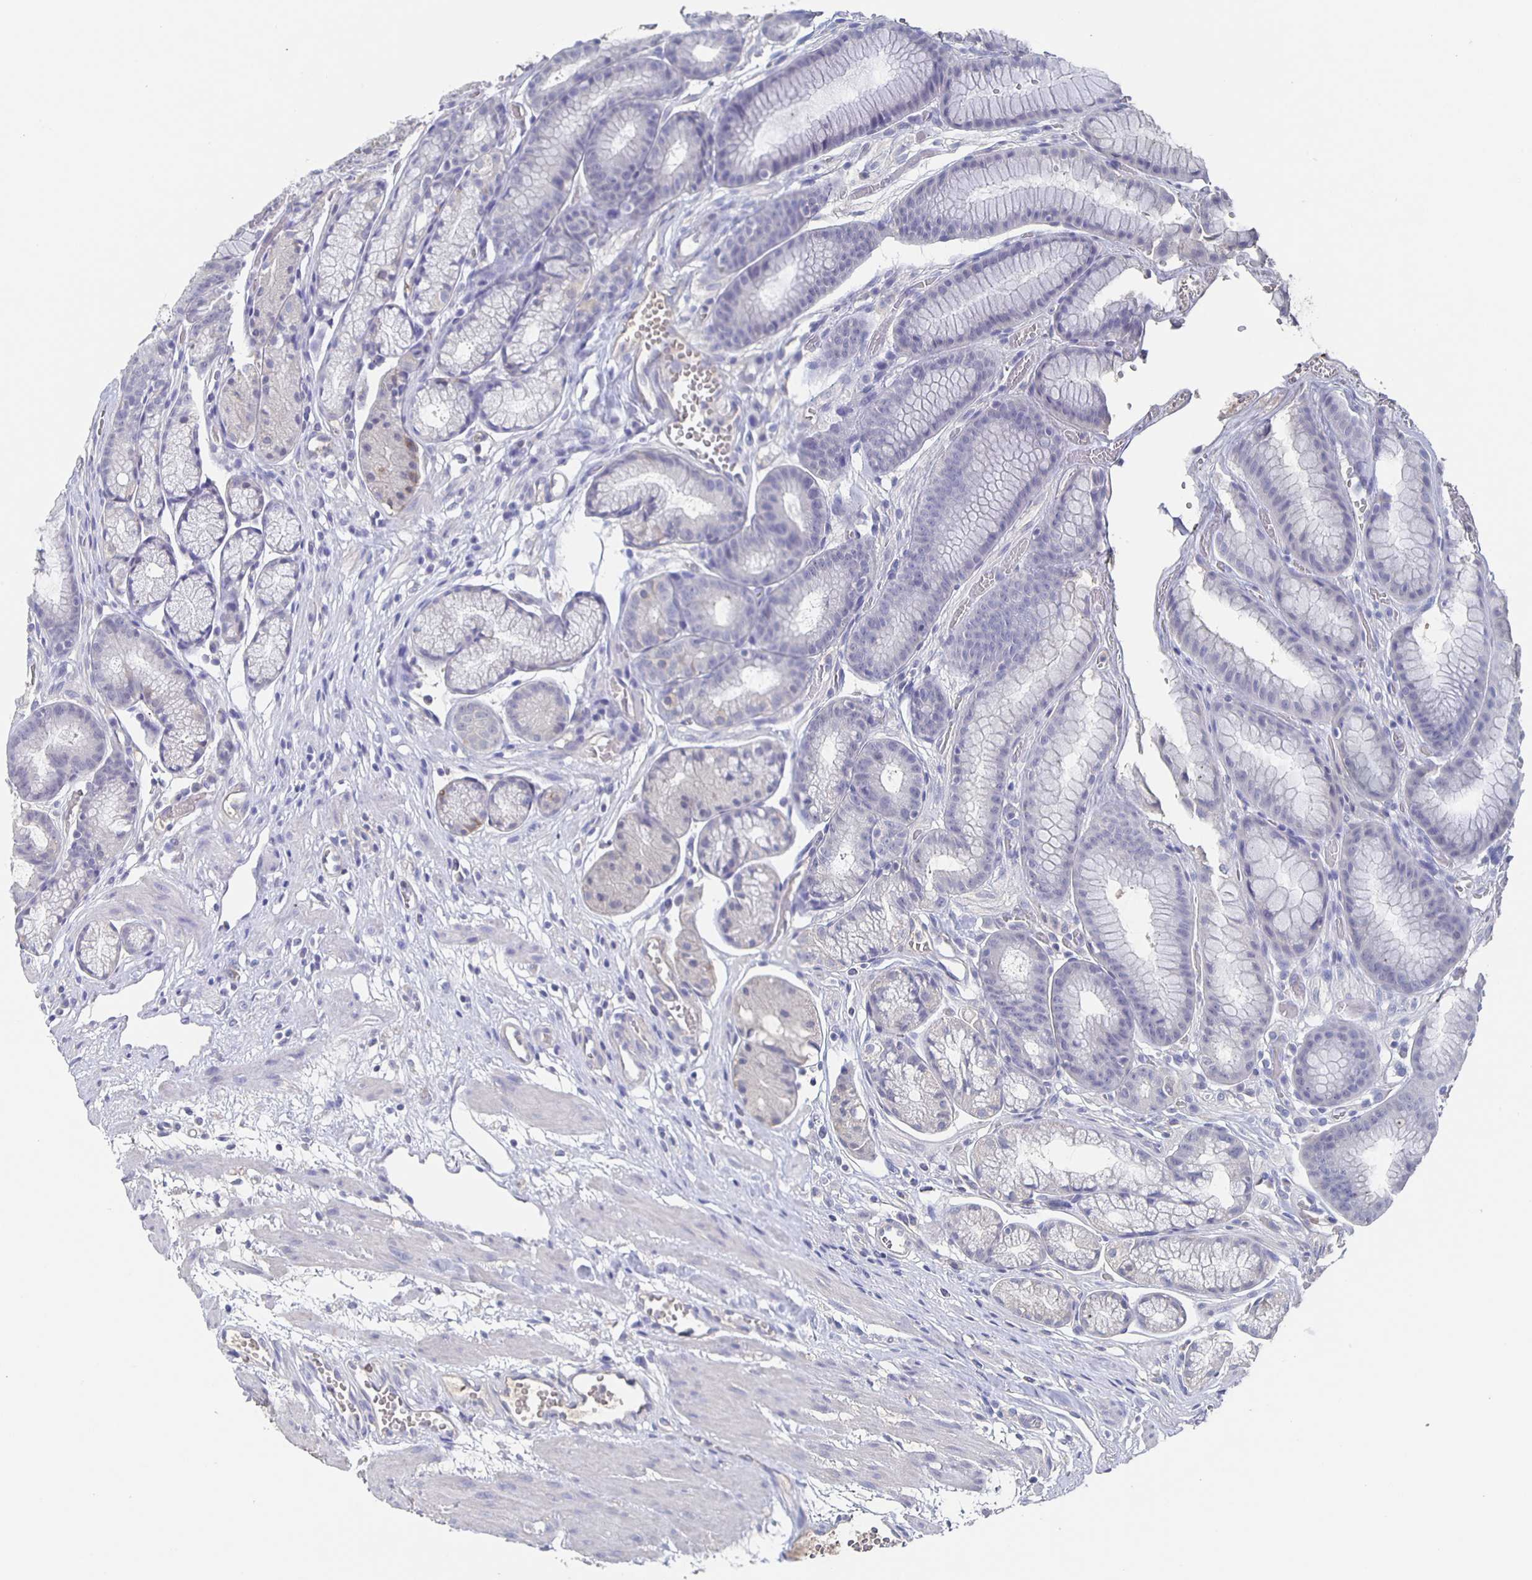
{"staining": {"intensity": "negative", "quantity": "none", "location": "none"}, "tissue": "stomach", "cell_type": "Glandular cells", "image_type": "normal", "snomed": [{"axis": "morphology", "description": "Normal tissue, NOS"}, {"axis": "topography", "description": "Smooth muscle"}, {"axis": "topography", "description": "Stomach"}], "caption": "The immunohistochemistry image has no significant positivity in glandular cells of stomach.", "gene": "CACNA2D2", "patient": {"sex": "male", "age": 70}}